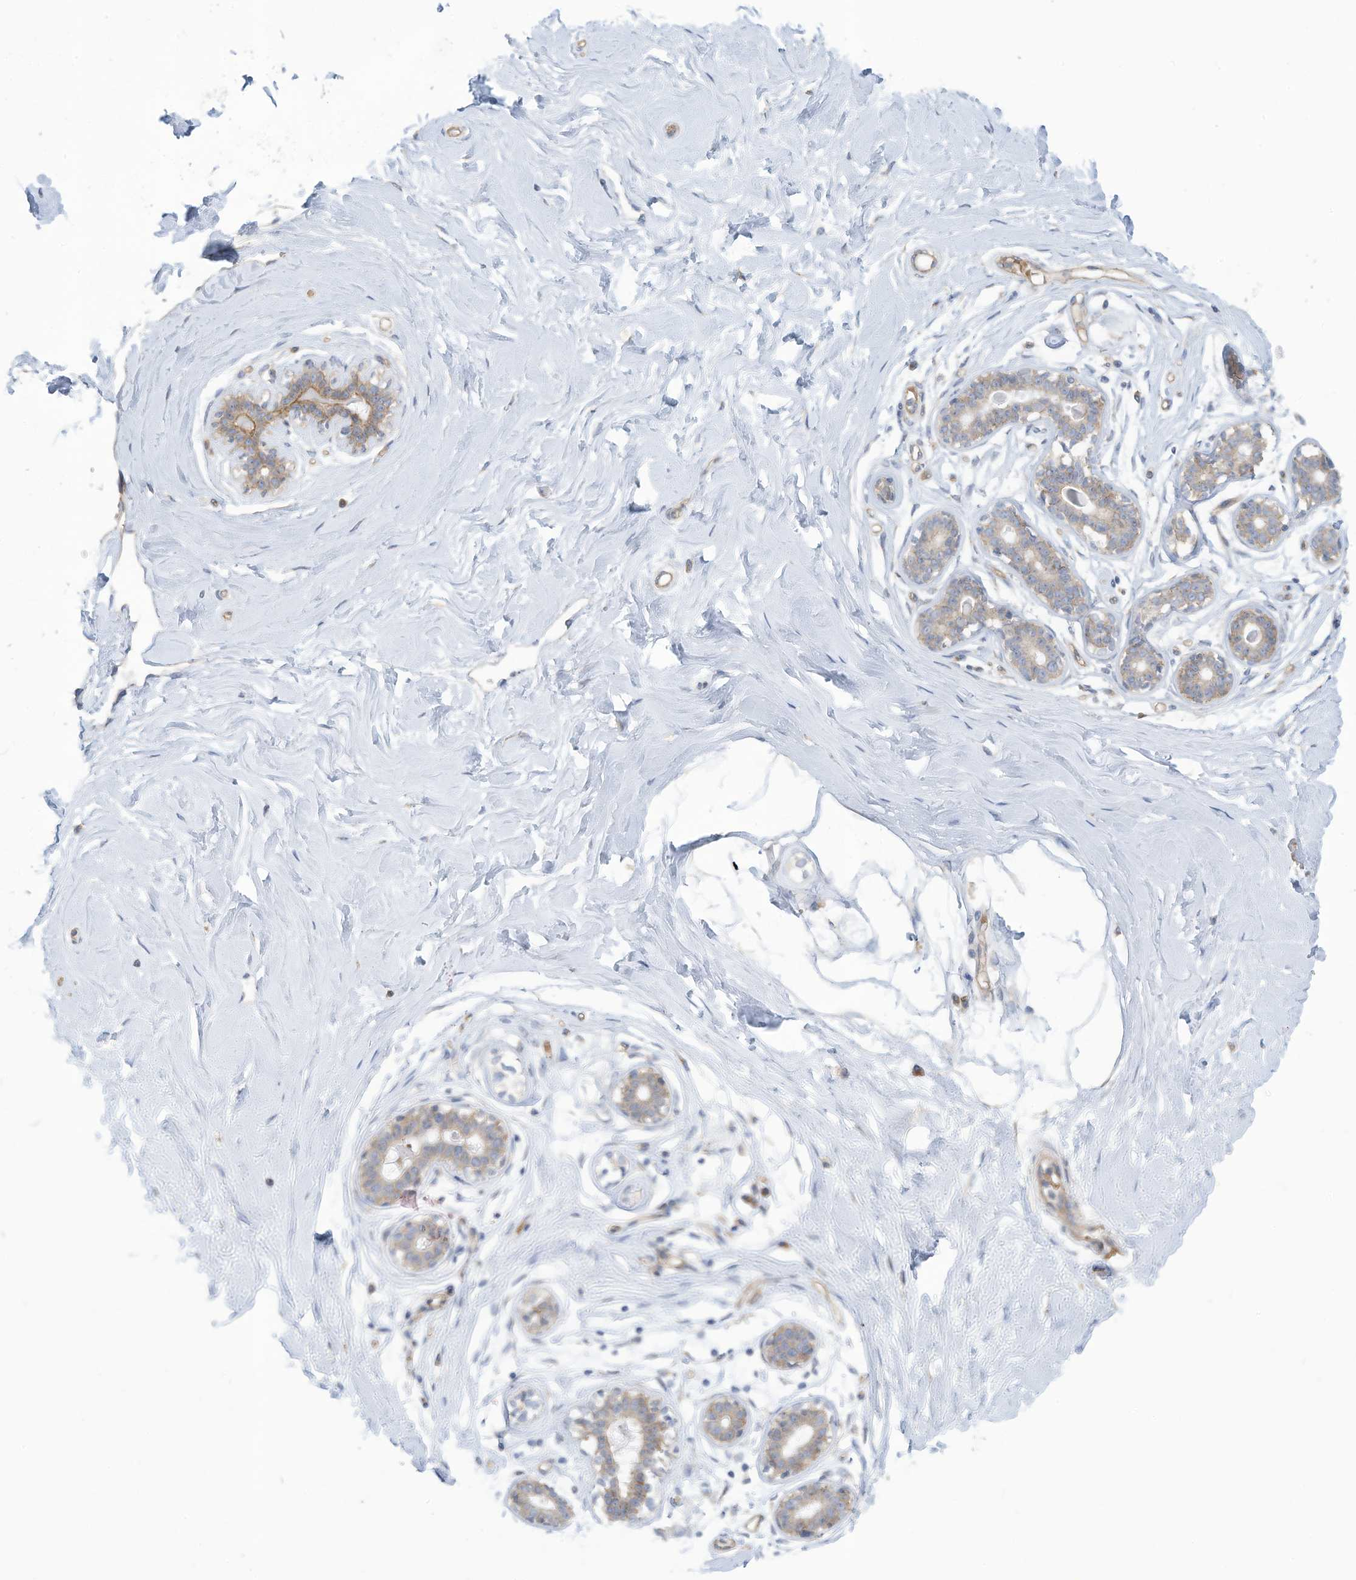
{"staining": {"intensity": "negative", "quantity": "none", "location": "none"}, "tissue": "breast", "cell_type": "Adipocytes", "image_type": "normal", "snomed": [{"axis": "morphology", "description": "Normal tissue, NOS"}, {"axis": "morphology", "description": "Adenoma, NOS"}, {"axis": "topography", "description": "Breast"}], "caption": "Immunohistochemistry histopathology image of normal breast stained for a protein (brown), which exhibits no staining in adipocytes.", "gene": "ADAT2", "patient": {"sex": "female", "age": 23}}